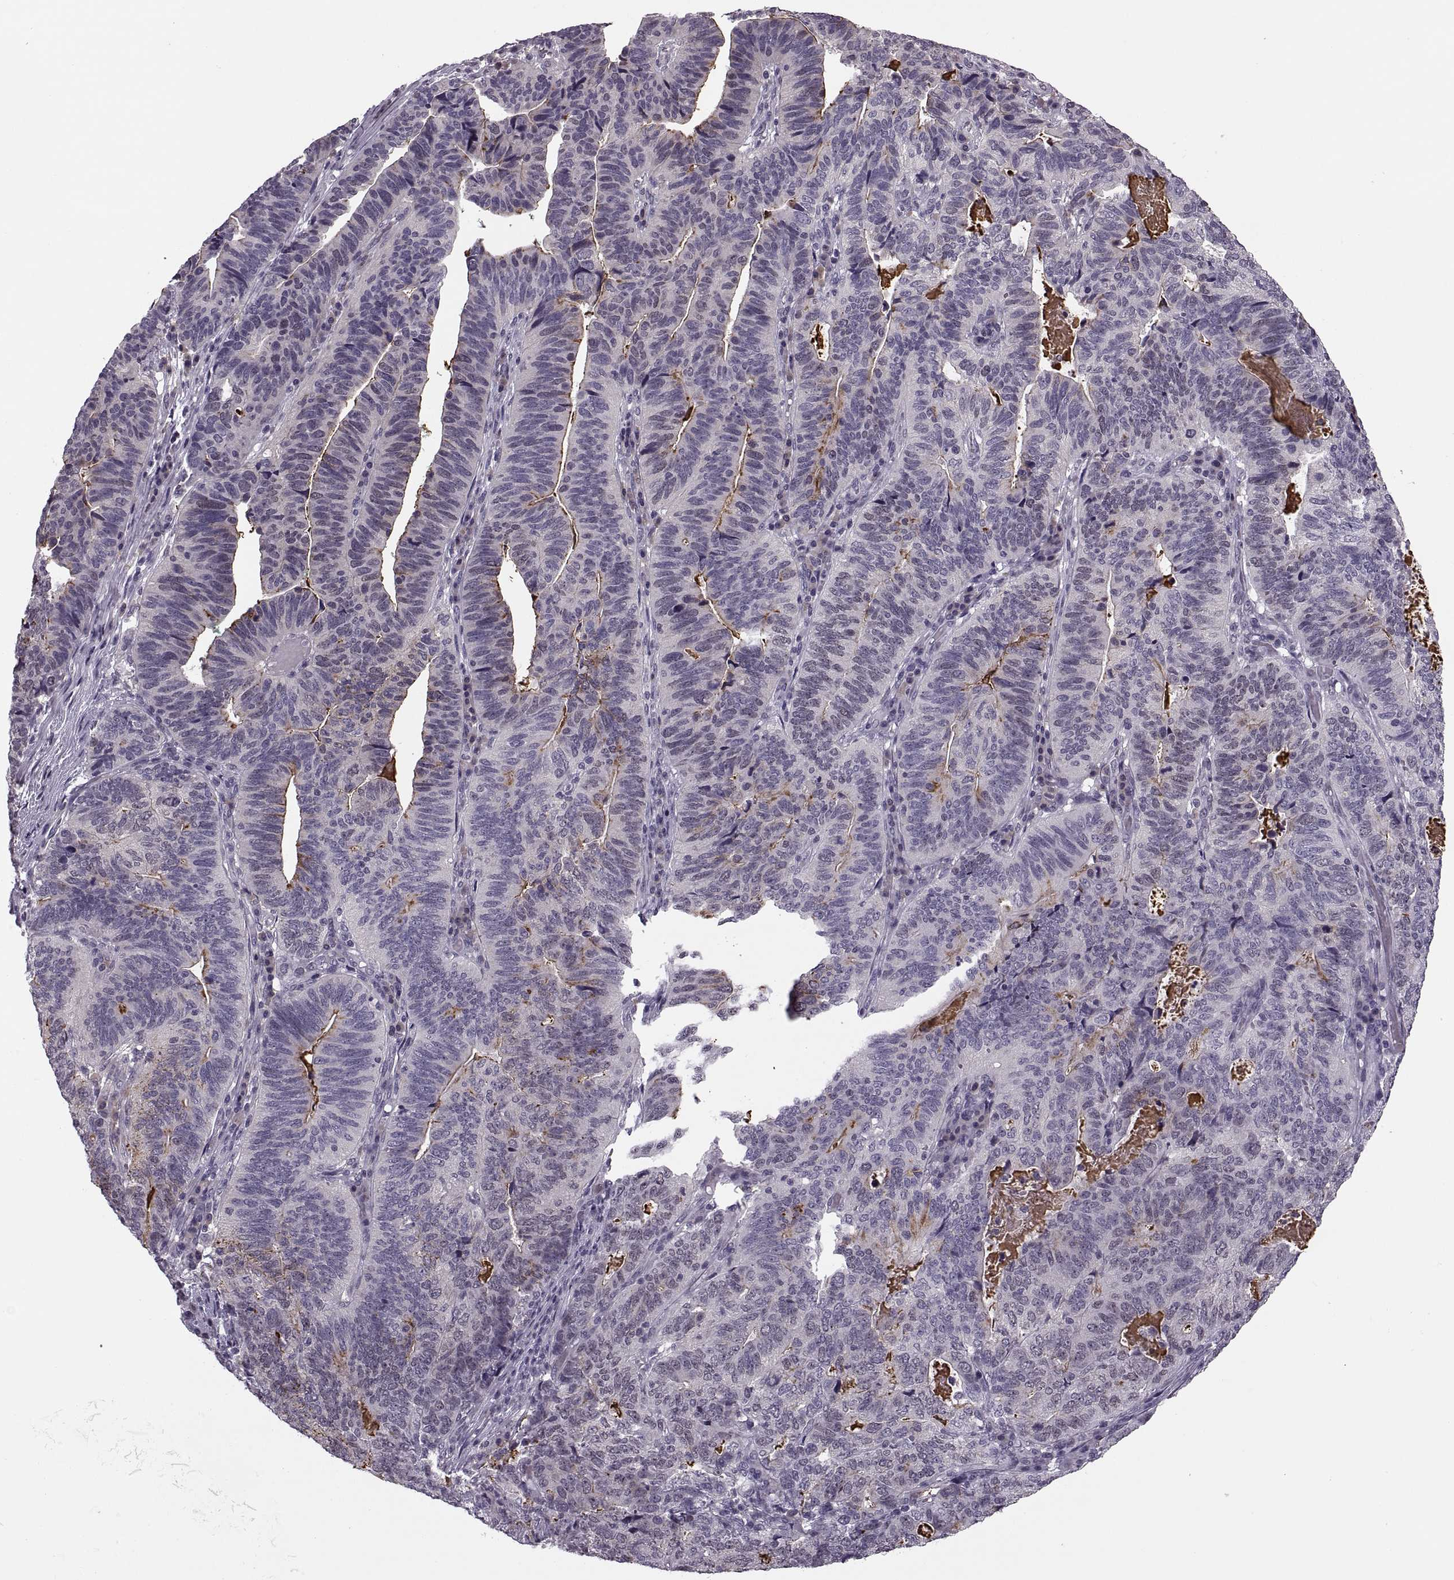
{"staining": {"intensity": "negative", "quantity": "none", "location": "none"}, "tissue": "stomach cancer", "cell_type": "Tumor cells", "image_type": "cancer", "snomed": [{"axis": "morphology", "description": "Adenocarcinoma, NOS"}, {"axis": "topography", "description": "Stomach, upper"}], "caption": "The image demonstrates no staining of tumor cells in stomach cancer.", "gene": "CACNA1F", "patient": {"sex": "female", "age": 67}}